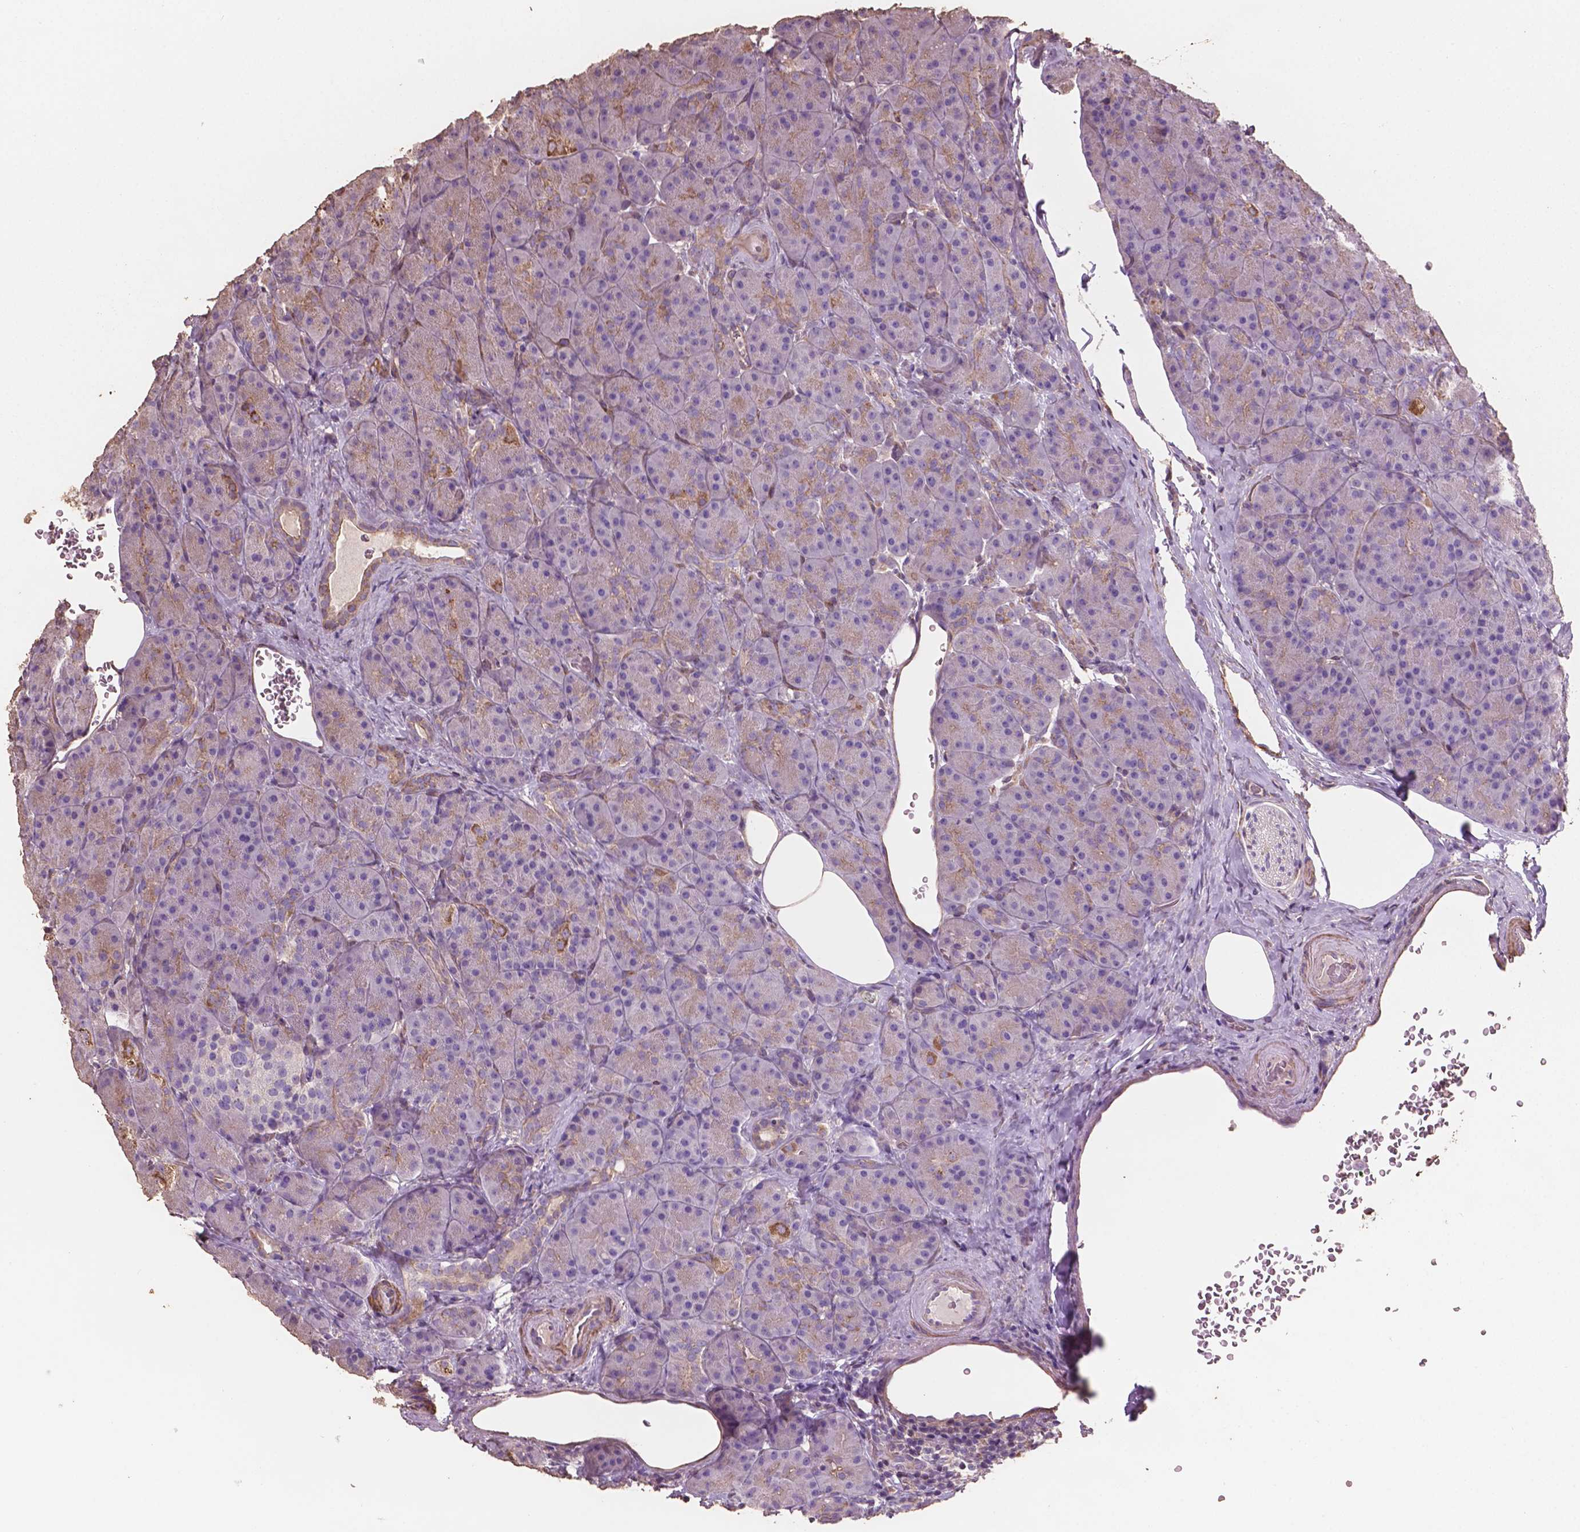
{"staining": {"intensity": "weak", "quantity": "<25%", "location": "cytoplasmic/membranous"}, "tissue": "pancreas", "cell_type": "Exocrine glandular cells", "image_type": "normal", "snomed": [{"axis": "morphology", "description": "Normal tissue, NOS"}, {"axis": "topography", "description": "Pancreas"}], "caption": "Protein analysis of unremarkable pancreas demonstrates no significant staining in exocrine glandular cells. (DAB (3,3'-diaminobenzidine) immunohistochemistry (IHC) with hematoxylin counter stain).", "gene": "COMMD4", "patient": {"sex": "male", "age": 57}}